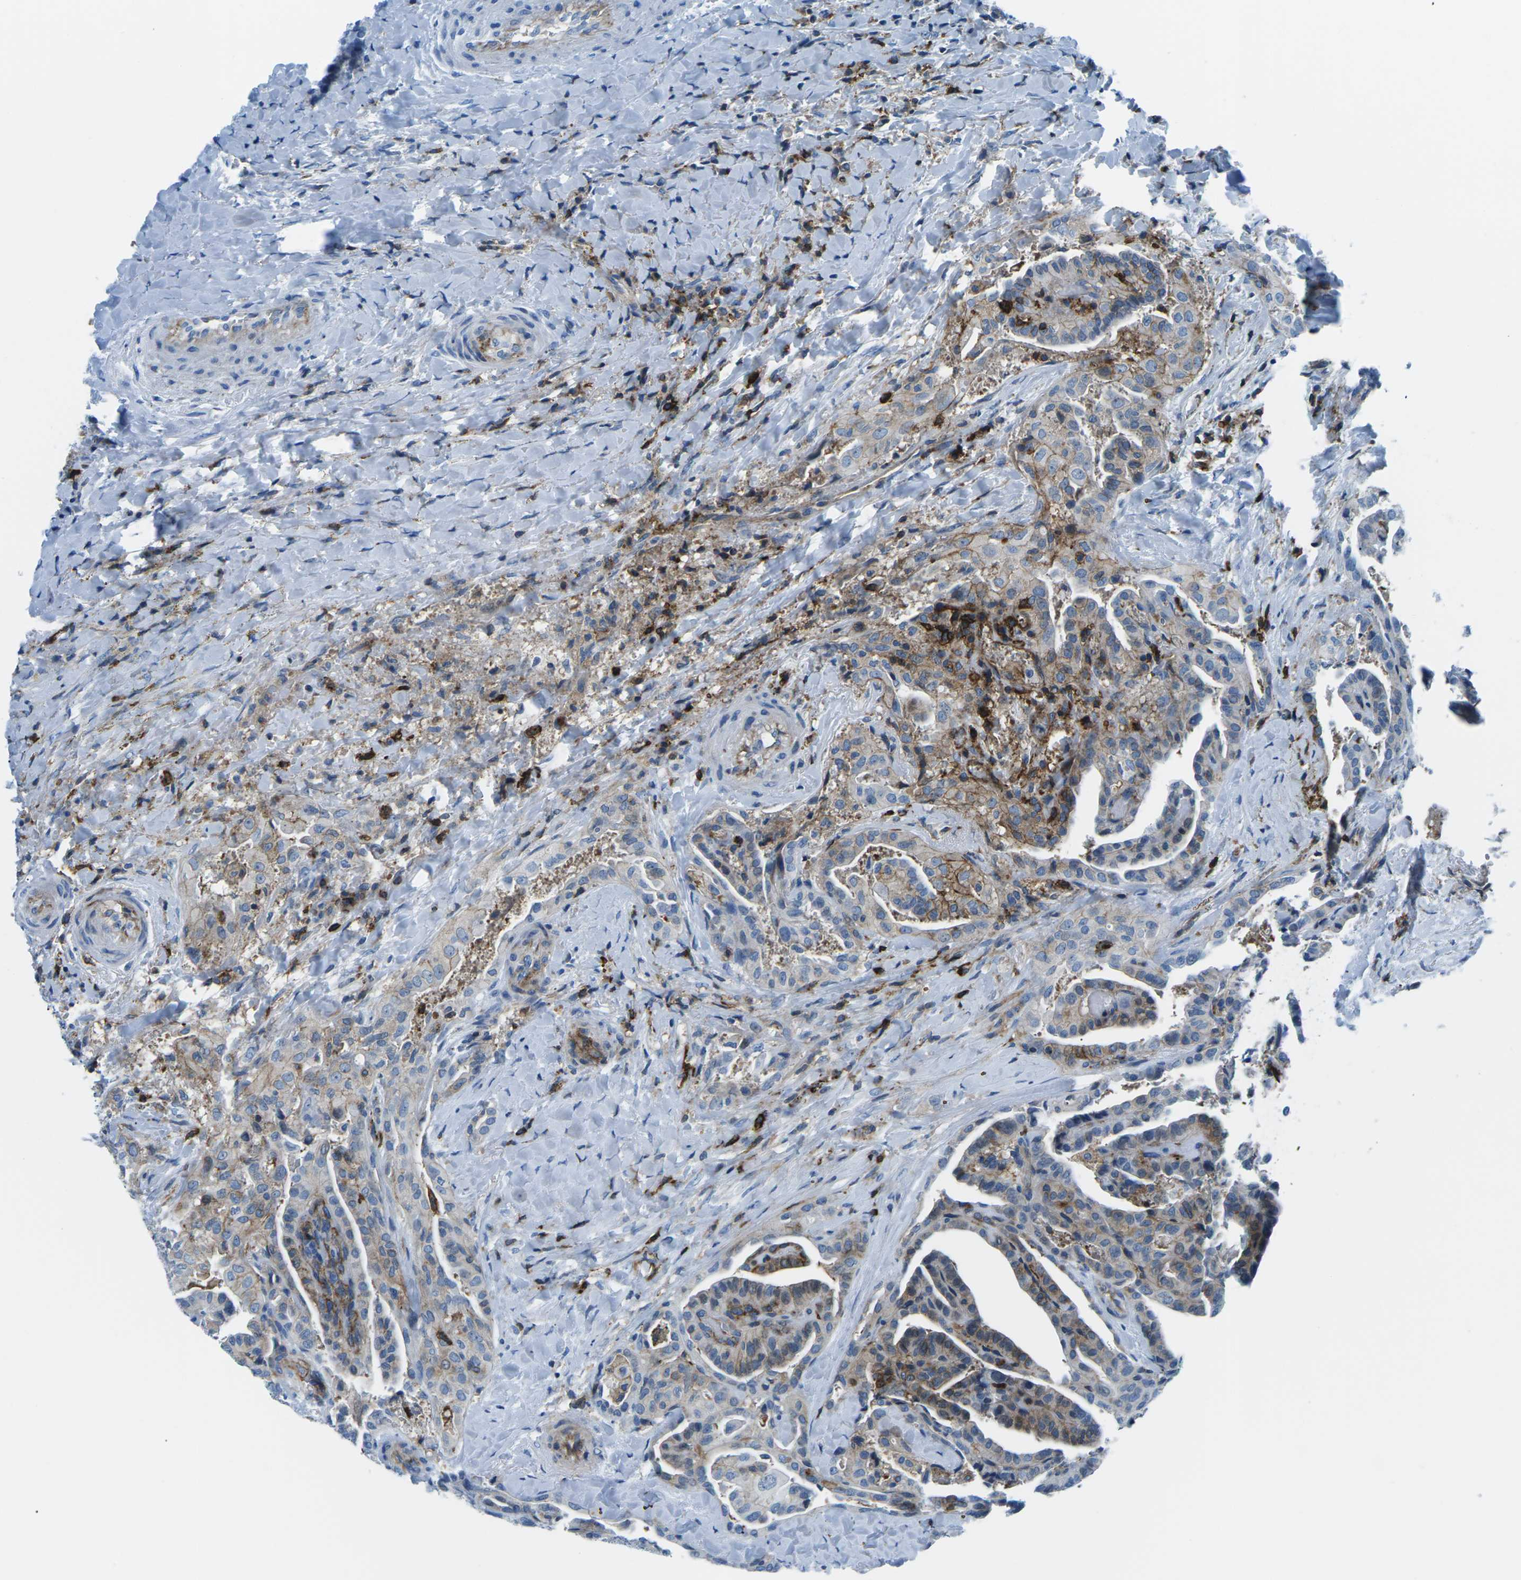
{"staining": {"intensity": "moderate", "quantity": ">75%", "location": "cytoplasmic/membranous"}, "tissue": "thyroid cancer", "cell_type": "Tumor cells", "image_type": "cancer", "snomed": [{"axis": "morphology", "description": "Papillary adenocarcinoma, NOS"}, {"axis": "topography", "description": "Thyroid gland"}], "caption": "Immunohistochemical staining of papillary adenocarcinoma (thyroid) demonstrates medium levels of moderate cytoplasmic/membranous staining in about >75% of tumor cells. (IHC, brightfield microscopy, high magnification).", "gene": "SOCS4", "patient": {"sex": "male", "age": 77}}